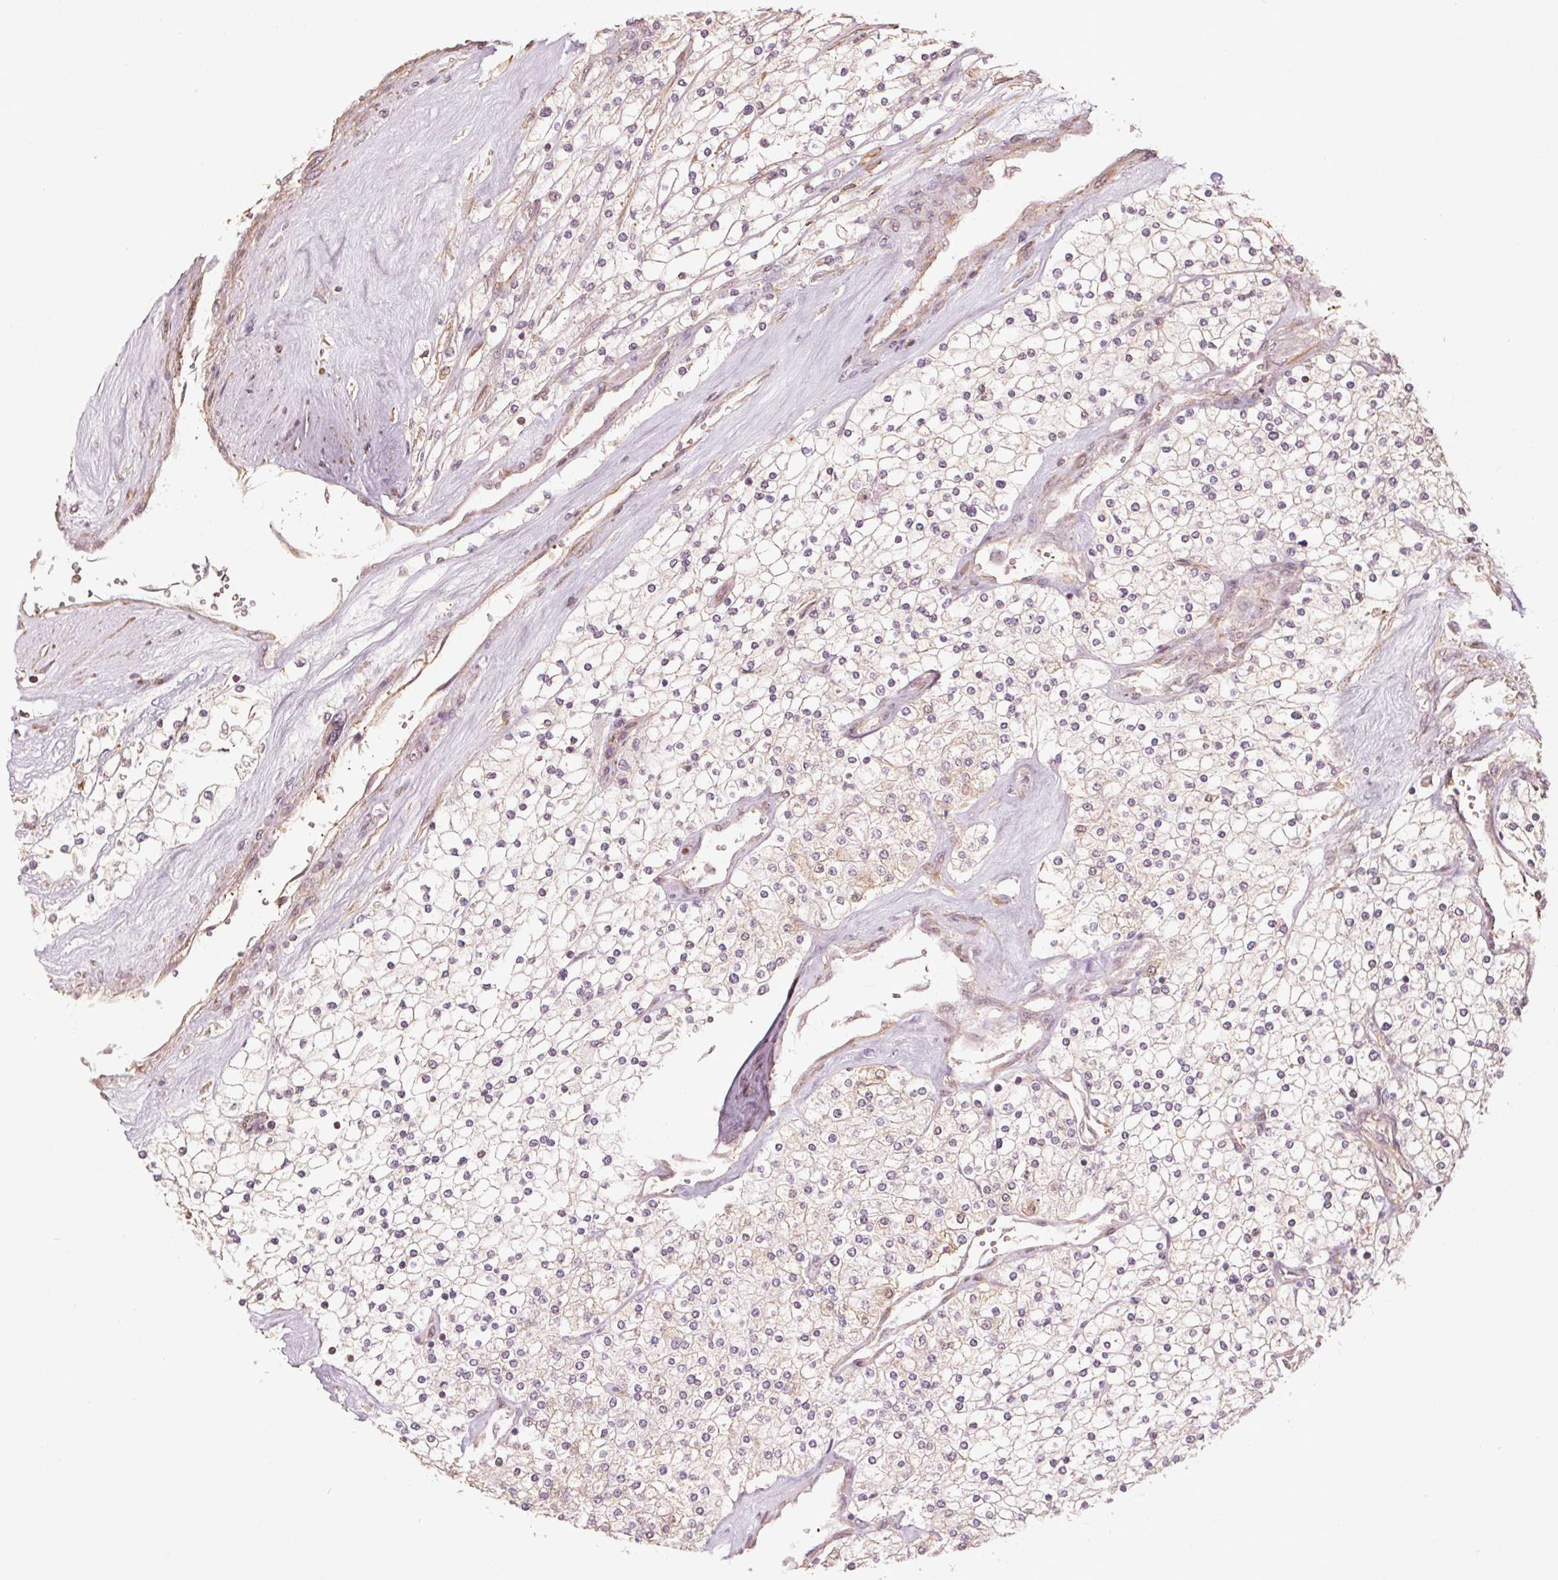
{"staining": {"intensity": "weak", "quantity": "<25%", "location": "cytoplasmic/membranous"}, "tissue": "renal cancer", "cell_type": "Tumor cells", "image_type": "cancer", "snomed": [{"axis": "morphology", "description": "Adenocarcinoma, NOS"}, {"axis": "topography", "description": "Kidney"}], "caption": "The photomicrograph shows no significant positivity in tumor cells of renal cancer. (Immunohistochemistry, brightfield microscopy, high magnification).", "gene": "QDPR", "patient": {"sex": "male", "age": 80}}